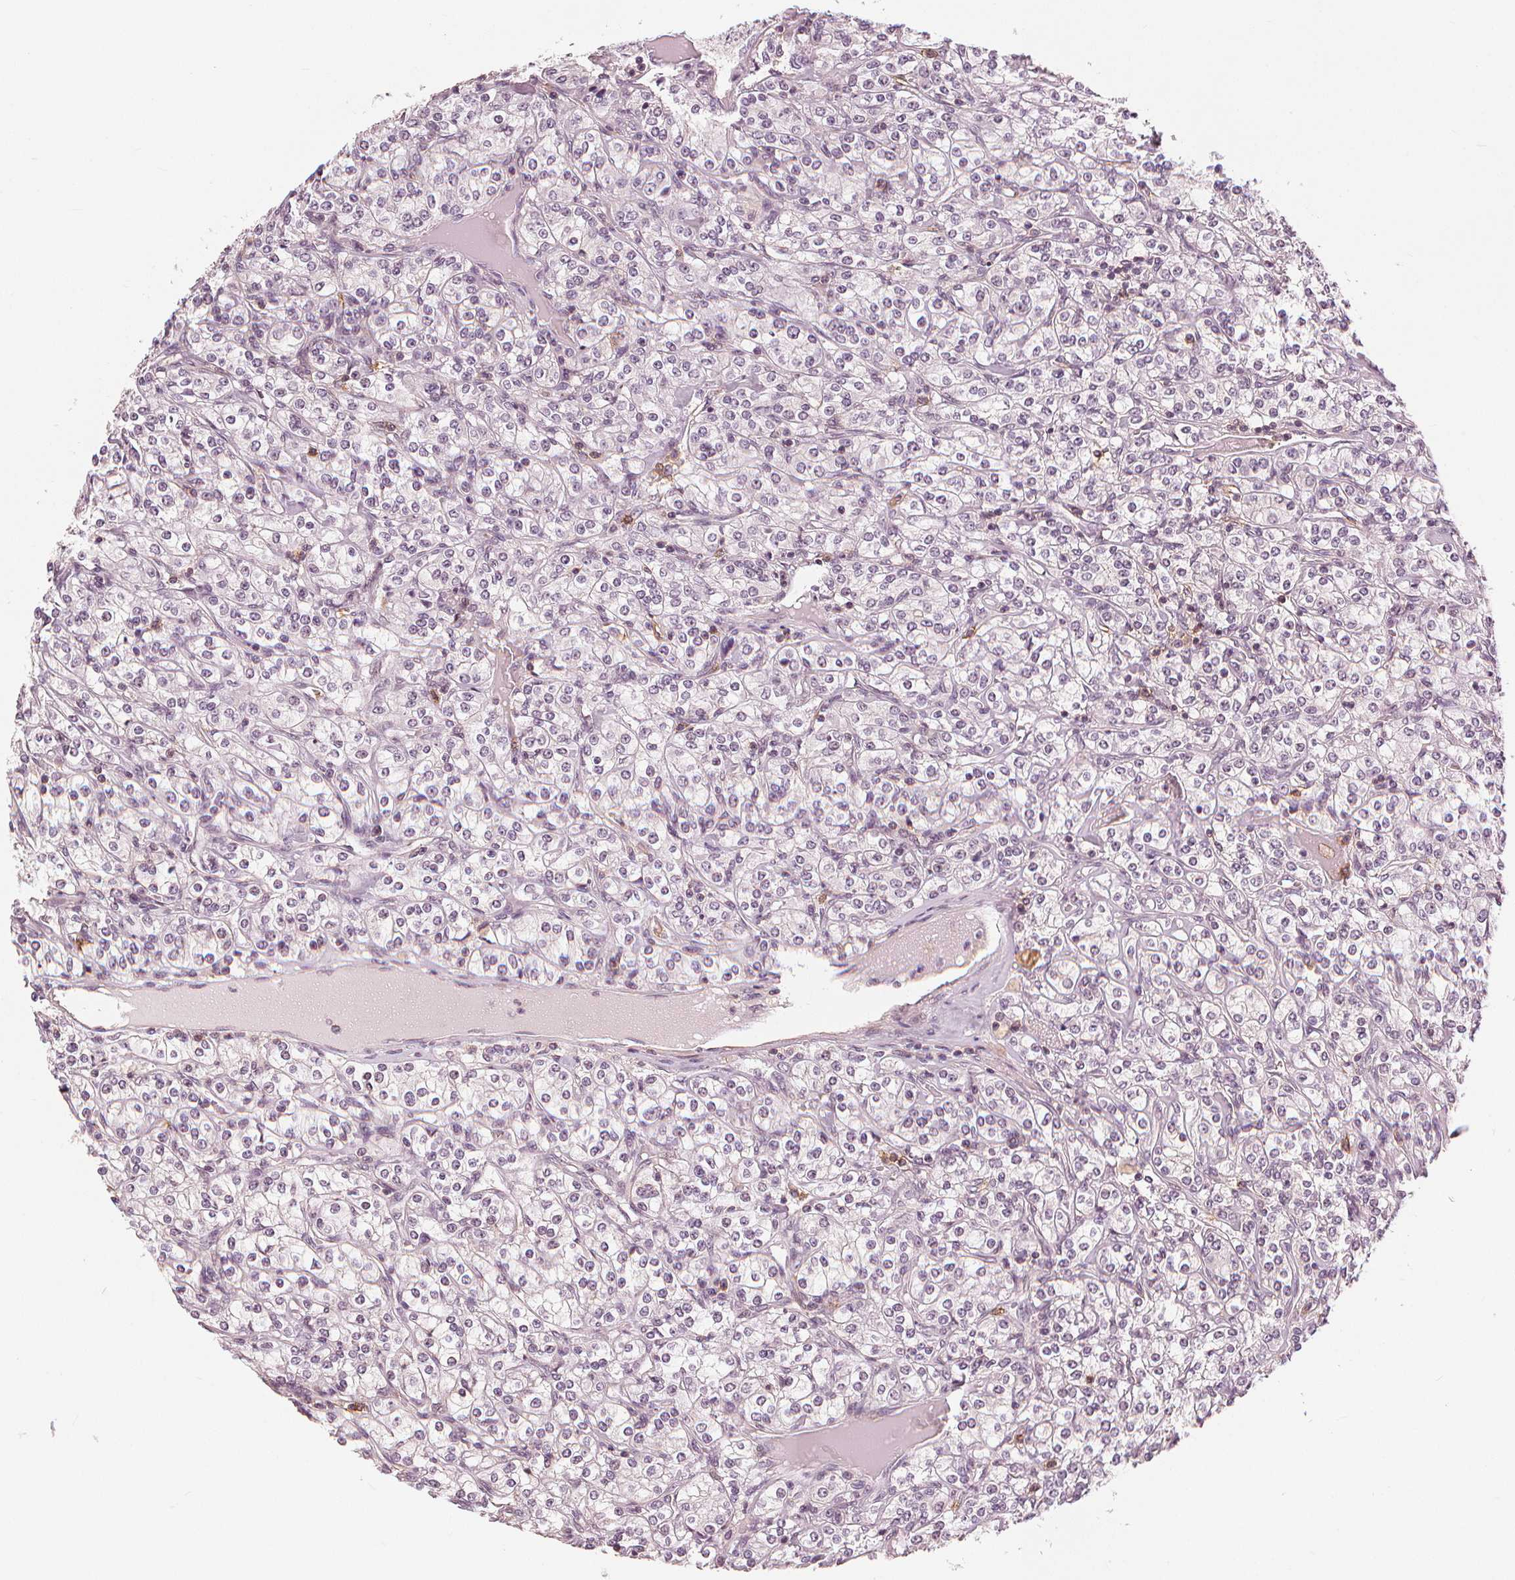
{"staining": {"intensity": "negative", "quantity": "none", "location": "none"}, "tissue": "renal cancer", "cell_type": "Tumor cells", "image_type": "cancer", "snomed": [{"axis": "morphology", "description": "Adenocarcinoma, NOS"}, {"axis": "topography", "description": "Kidney"}], "caption": "DAB (3,3'-diaminobenzidine) immunohistochemical staining of human adenocarcinoma (renal) reveals no significant expression in tumor cells.", "gene": "SLC34A1", "patient": {"sex": "male", "age": 77}}